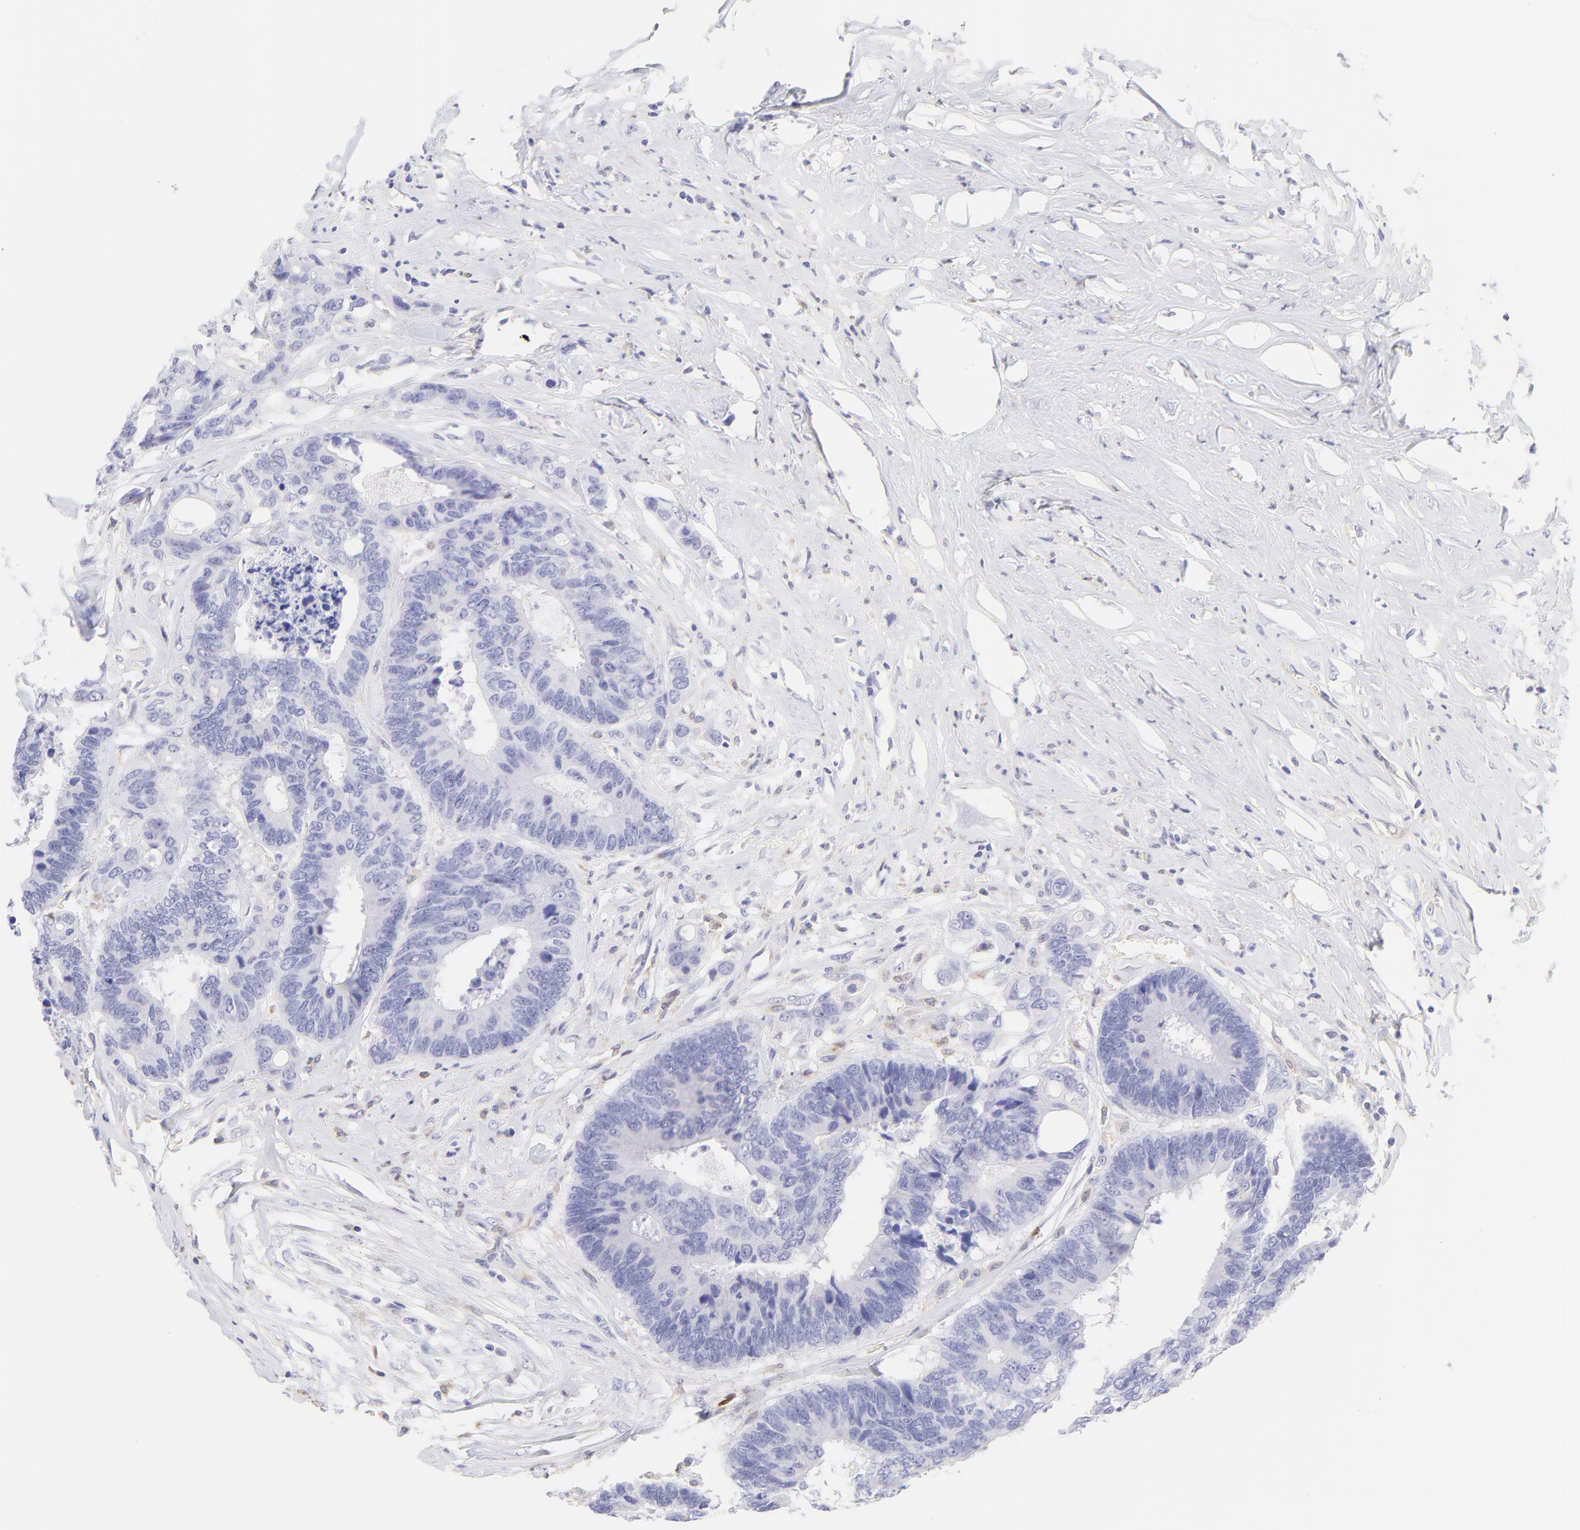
{"staining": {"intensity": "negative", "quantity": "none", "location": "none"}, "tissue": "colorectal cancer", "cell_type": "Tumor cells", "image_type": "cancer", "snomed": [{"axis": "morphology", "description": "Adenocarcinoma, NOS"}, {"axis": "topography", "description": "Rectum"}], "caption": "Histopathology image shows no protein positivity in tumor cells of colorectal adenocarcinoma tissue.", "gene": "IRAG2", "patient": {"sex": "male", "age": 55}}